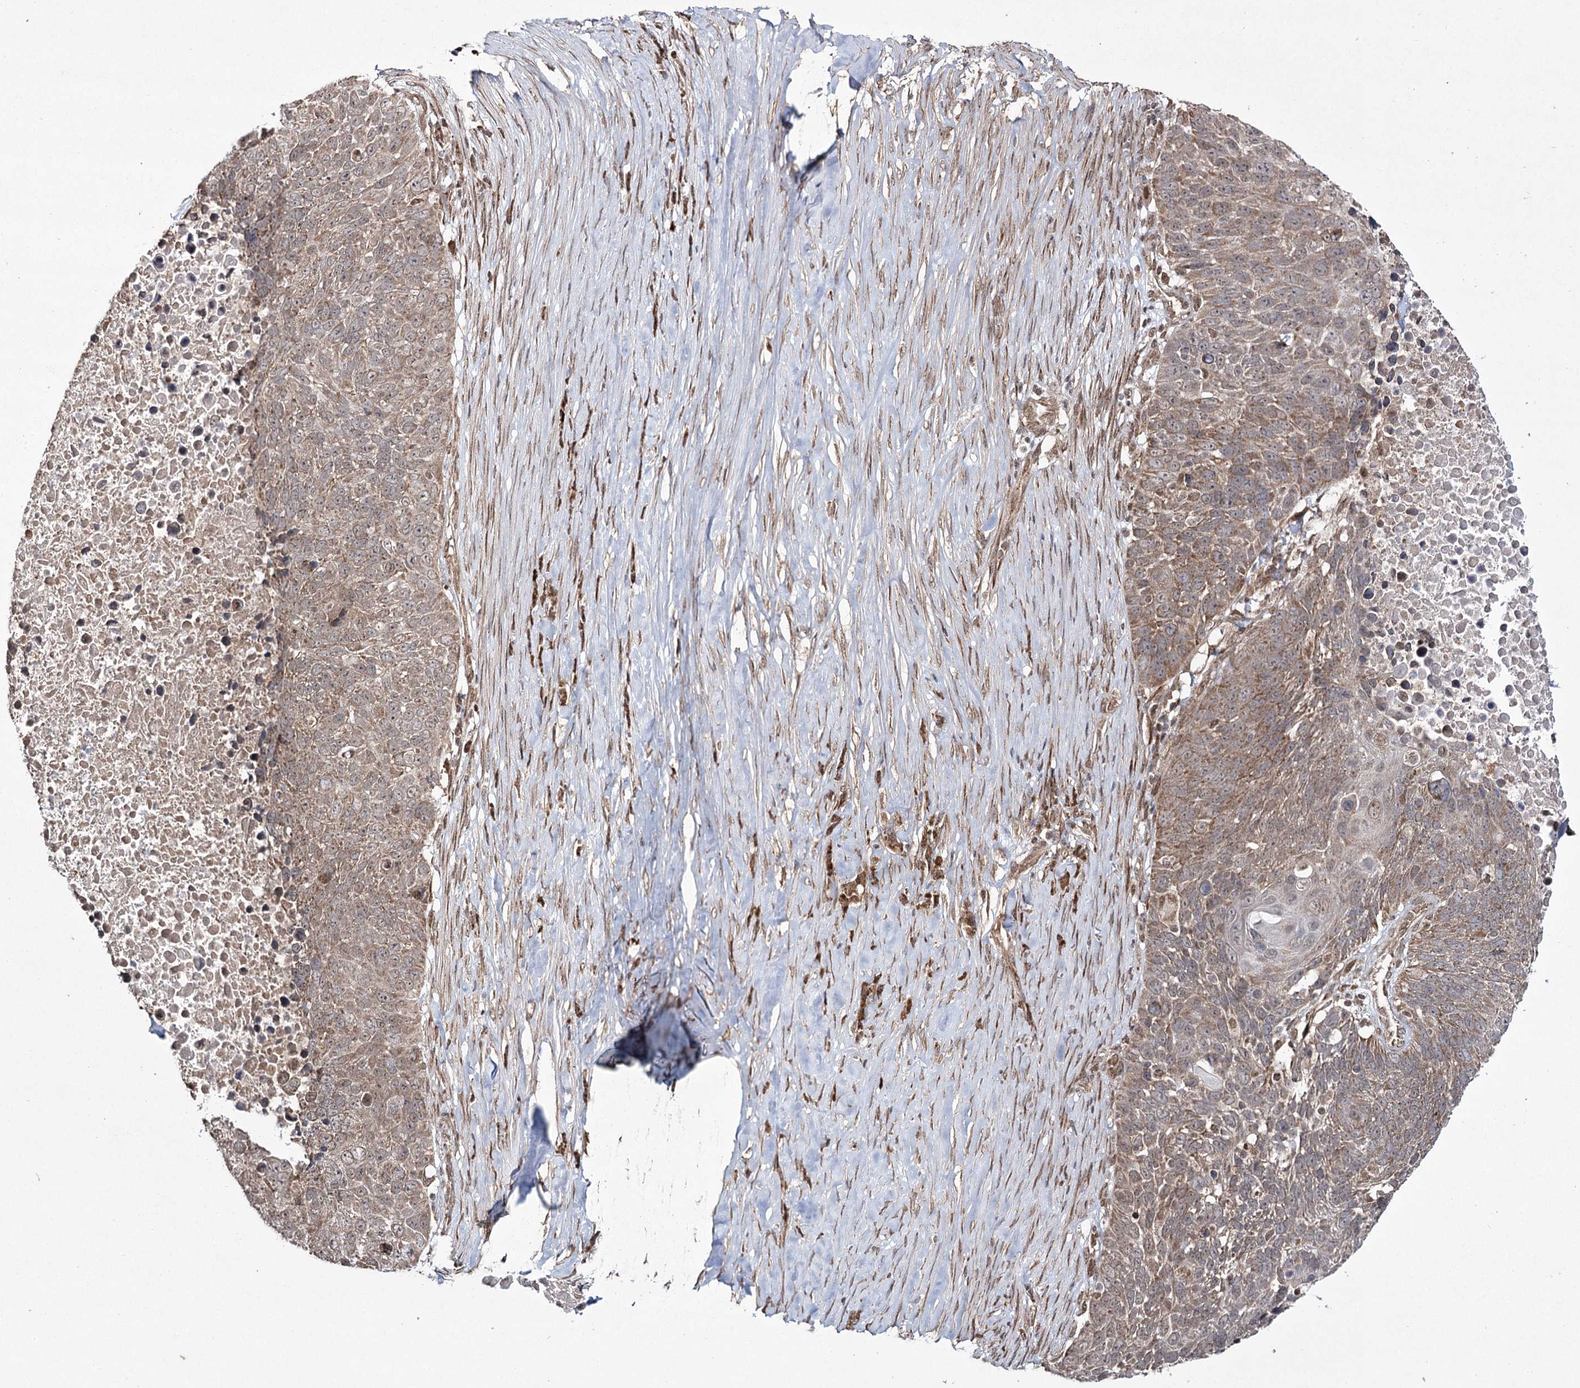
{"staining": {"intensity": "weak", "quantity": "25%-75%", "location": "cytoplasmic/membranous"}, "tissue": "lung cancer", "cell_type": "Tumor cells", "image_type": "cancer", "snomed": [{"axis": "morphology", "description": "Normal tissue, NOS"}, {"axis": "morphology", "description": "Squamous cell carcinoma, NOS"}, {"axis": "topography", "description": "Lymph node"}, {"axis": "topography", "description": "Lung"}], "caption": "A photomicrograph of human lung squamous cell carcinoma stained for a protein exhibits weak cytoplasmic/membranous brown staining in tumor cells.", "gene": "TRNT1", "patient": {"sex": "male", "age": 66}}